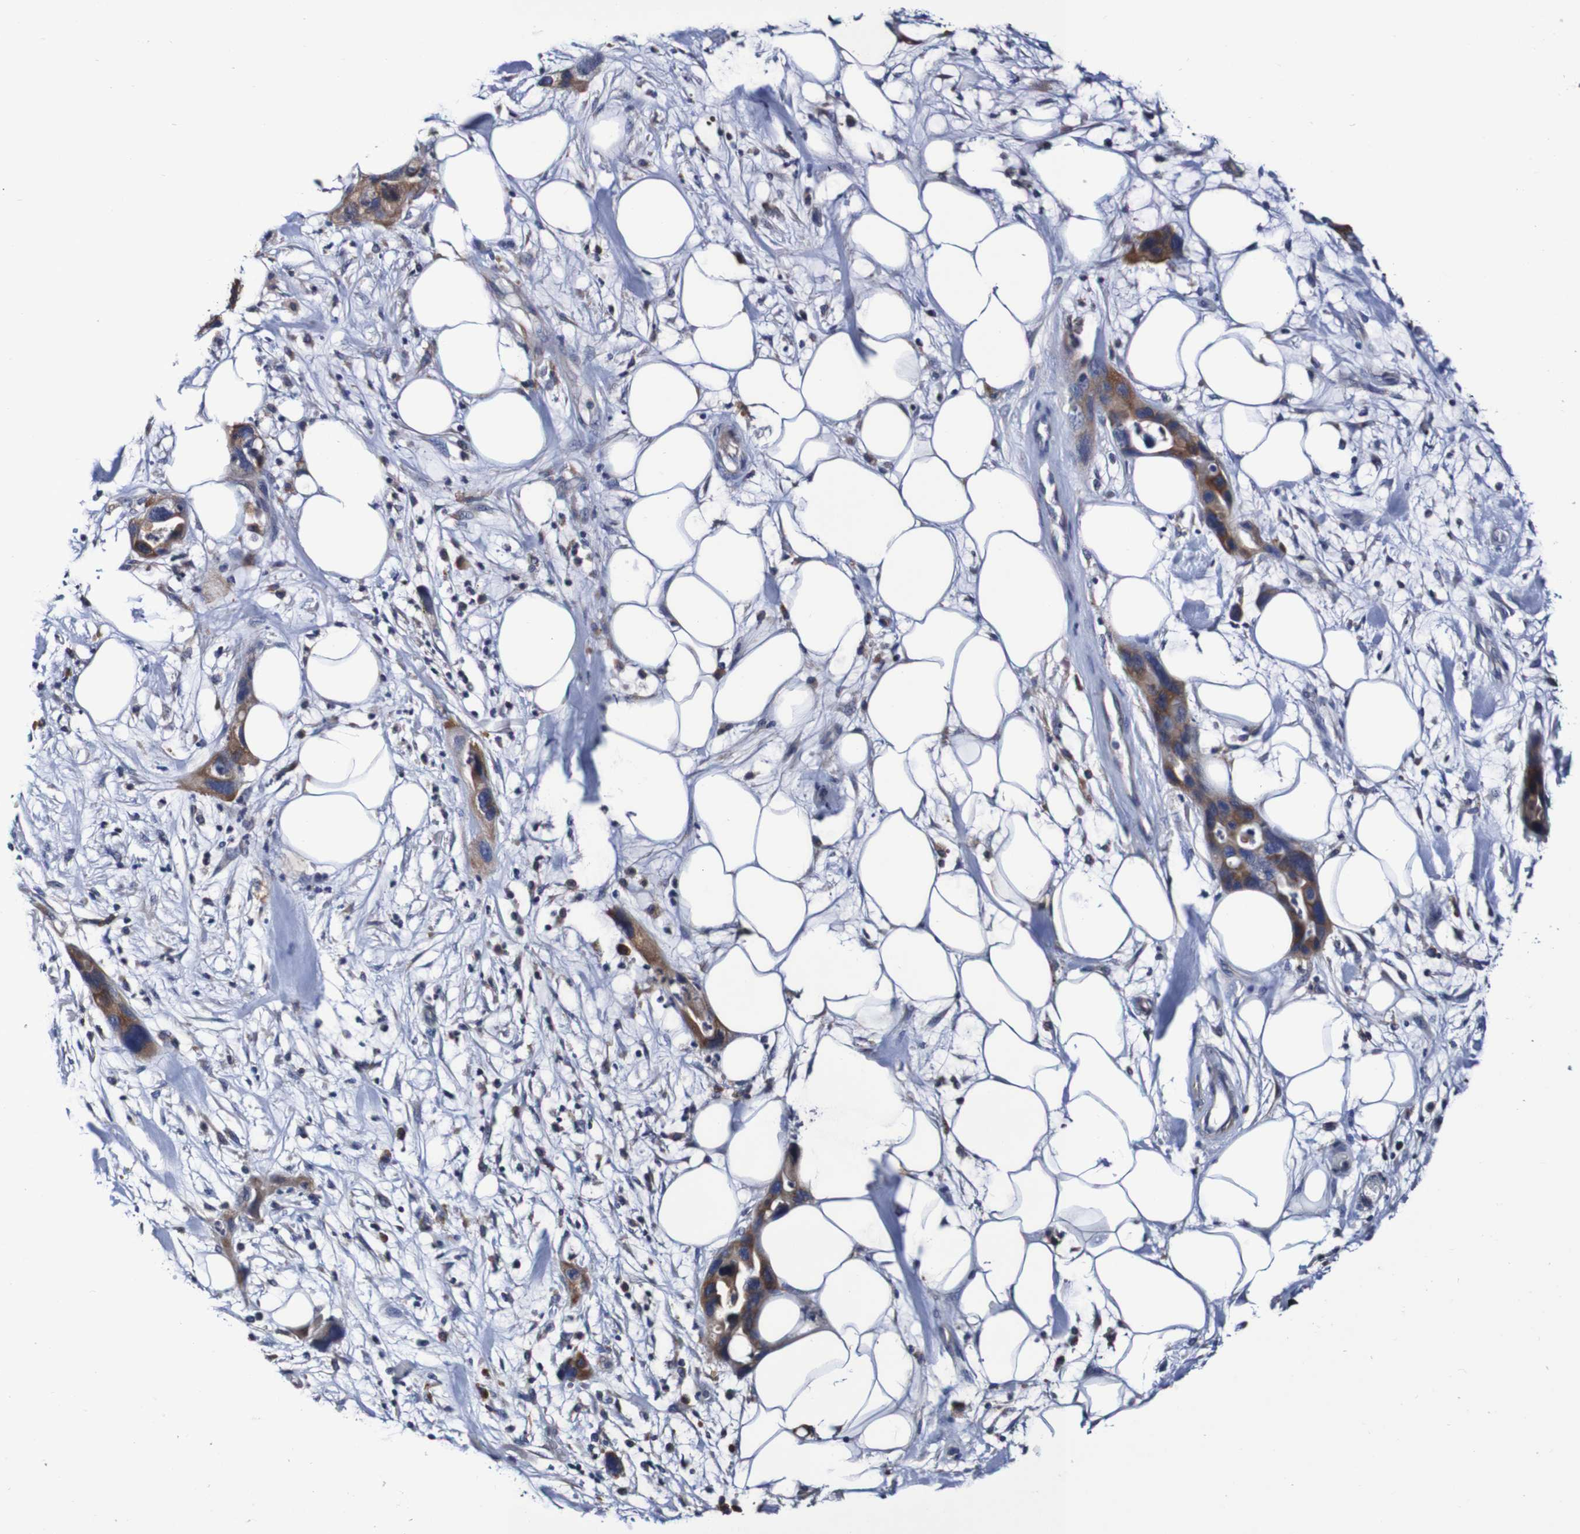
{"staining": {"intensity": "moderate", "quantity": ">75%", "location": "cytoplasmic/membranous"}, "tissue": "pancreatic cancer", "cell_type": "Tumor cells", "image_type": "cancer", "snomed": [{"axis": "morphology", "description": "Adenocarcinoma, NOS"}, {"axis": "topography", "description": "Pancreas"}], "caption": "About >75% of tumor cells in human pancreatic adenocarcinoma reveal moderate cytoplasmic/membranous protein expression as visualized by brown immunohistochemical staining.", "gene": "ACVR1C", "patient": {"sex": "female", "age": 71}}